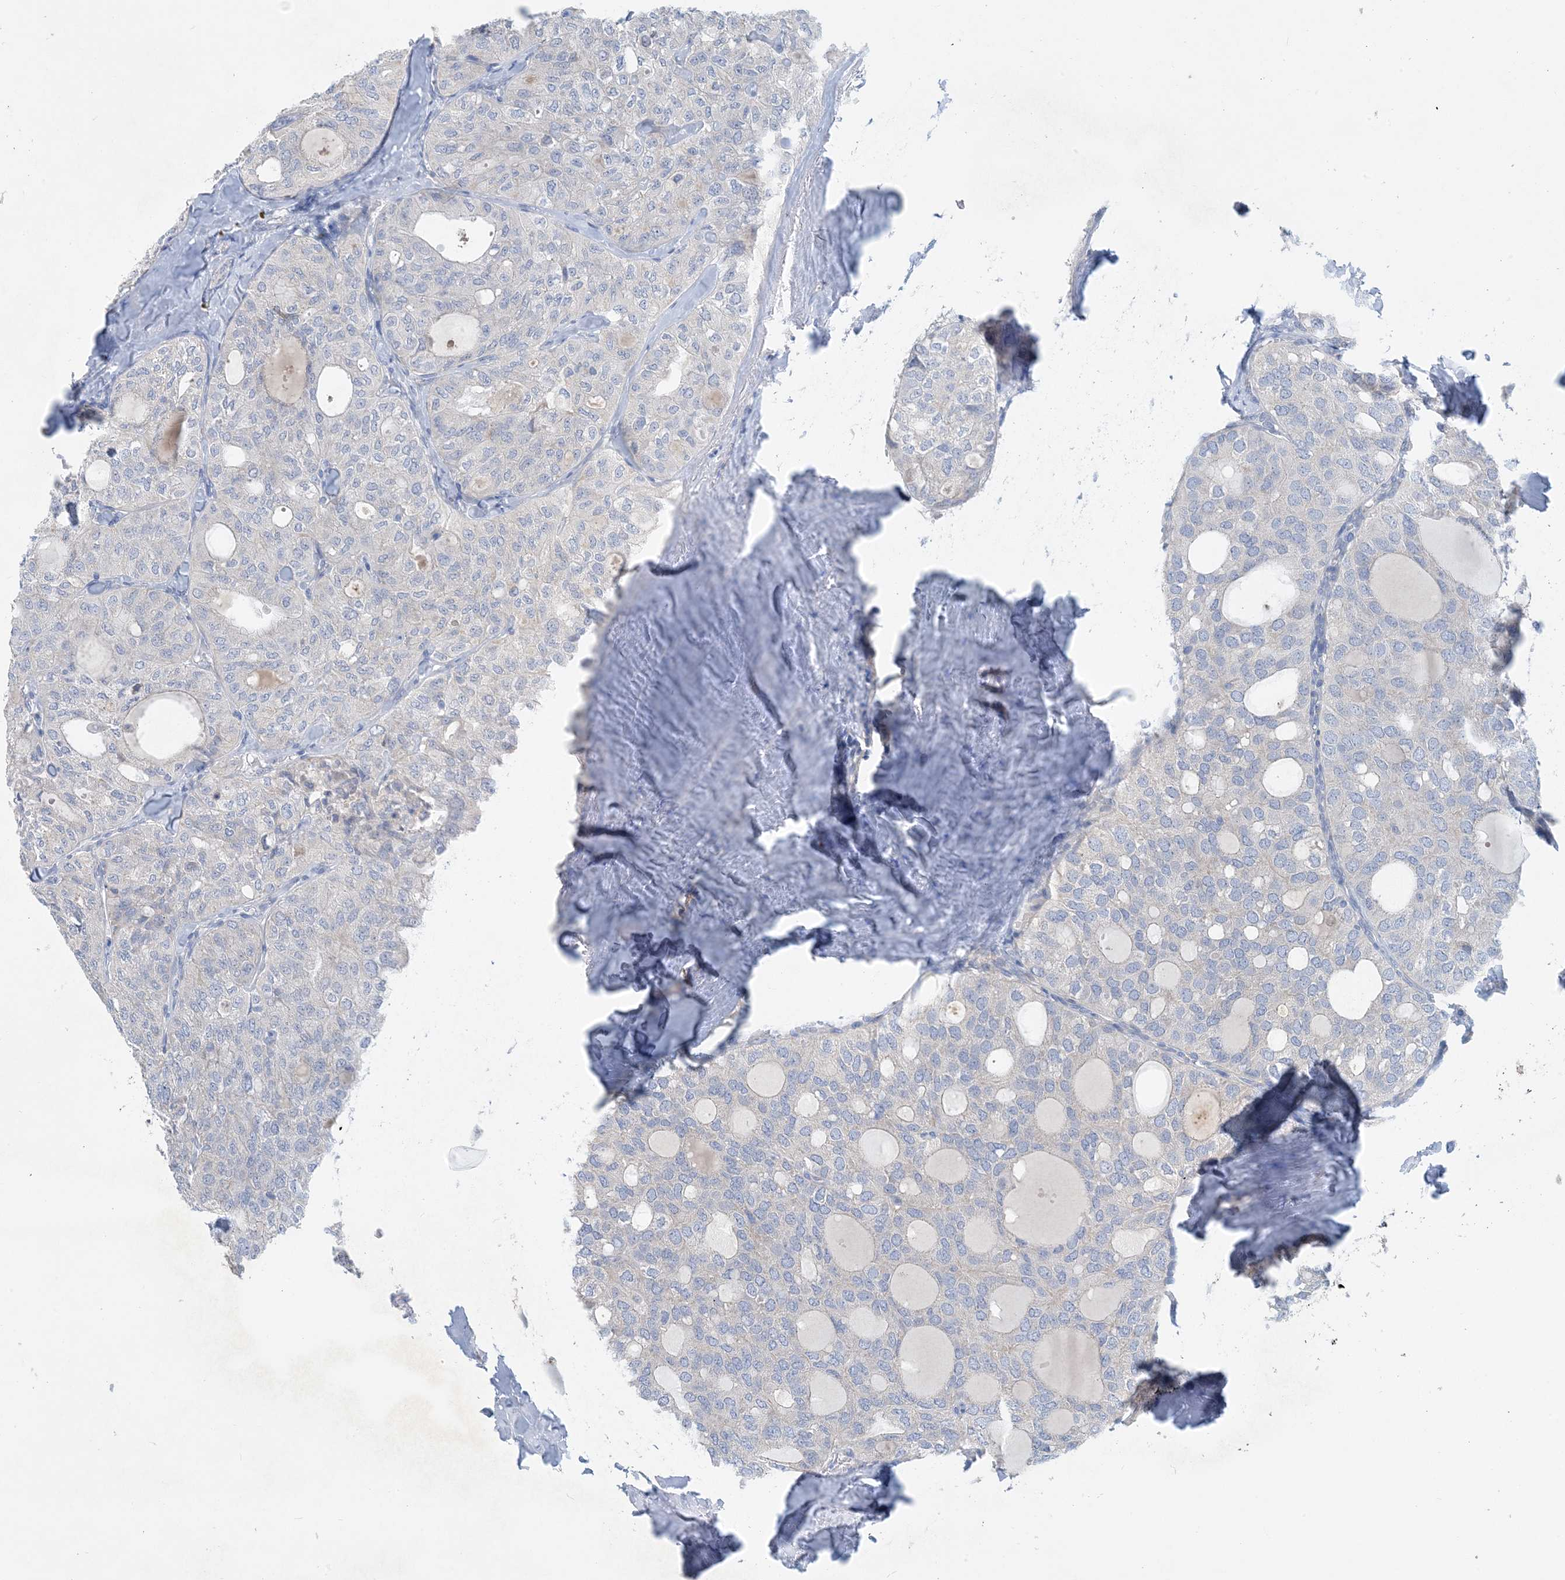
{"staining": {"intensity": "negative", "quantity": "none", "location": "none"}, "tissue": "thyroid cancer", "cell_type": "Tumor cells", "image_type": "cancer", "snomed": [{"axis": "morphology", "description": "Follicular adenoma carcinoma, NOS"}, {"axis": "topography", "description": "Thyroid gland"}], "caption": "This is an immunohistochemistry (IHC) image of thyroid follicular adenoma carcinoma. There is no expression in tumor cells.", "gene": "ZCCHC18", "patient": {"sex": "male", "age": 75}}